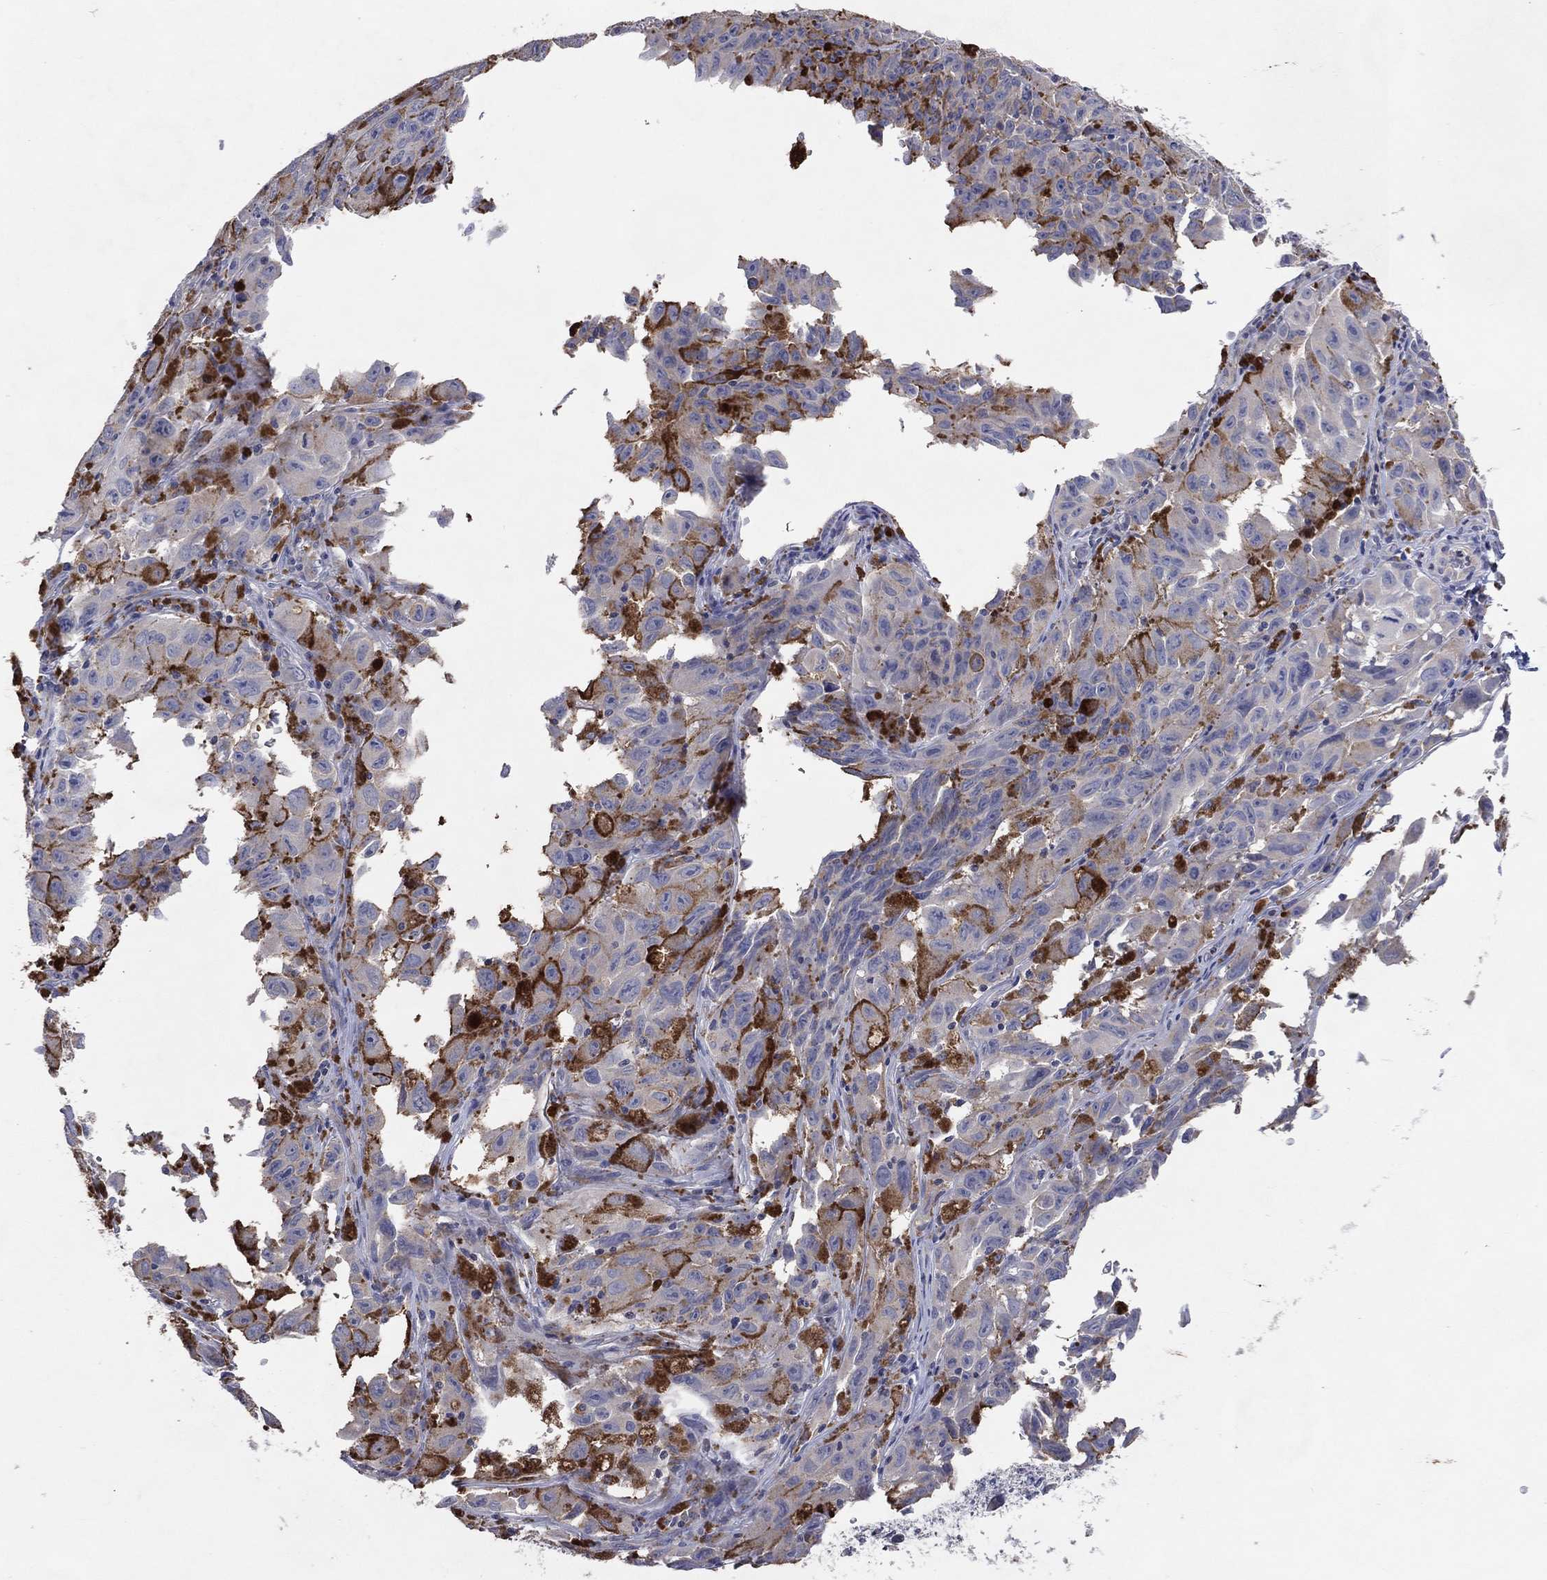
{"staining": {"intensity": "strong", "quantity": "<25%", "location": "cytoplasmic/membranous"}, "tissue": "melanoma", "cell_type": "Tumor cells", "image_type": "cancer", "snomed": [{"axis": "morphology", "description": "Malignant melanoma, NOS"}, {"axis": "topography", "description": "Vulva, labia, clitoris and Bartholin´s gland, NO"}], "caption": "A photomicrograph of melanoma stained for a protein shows strong cytoplasmic/membranous brown staining in tumor cells.", "gene": "DNAH7", "patient": {"sex": "female", "age": 75}}